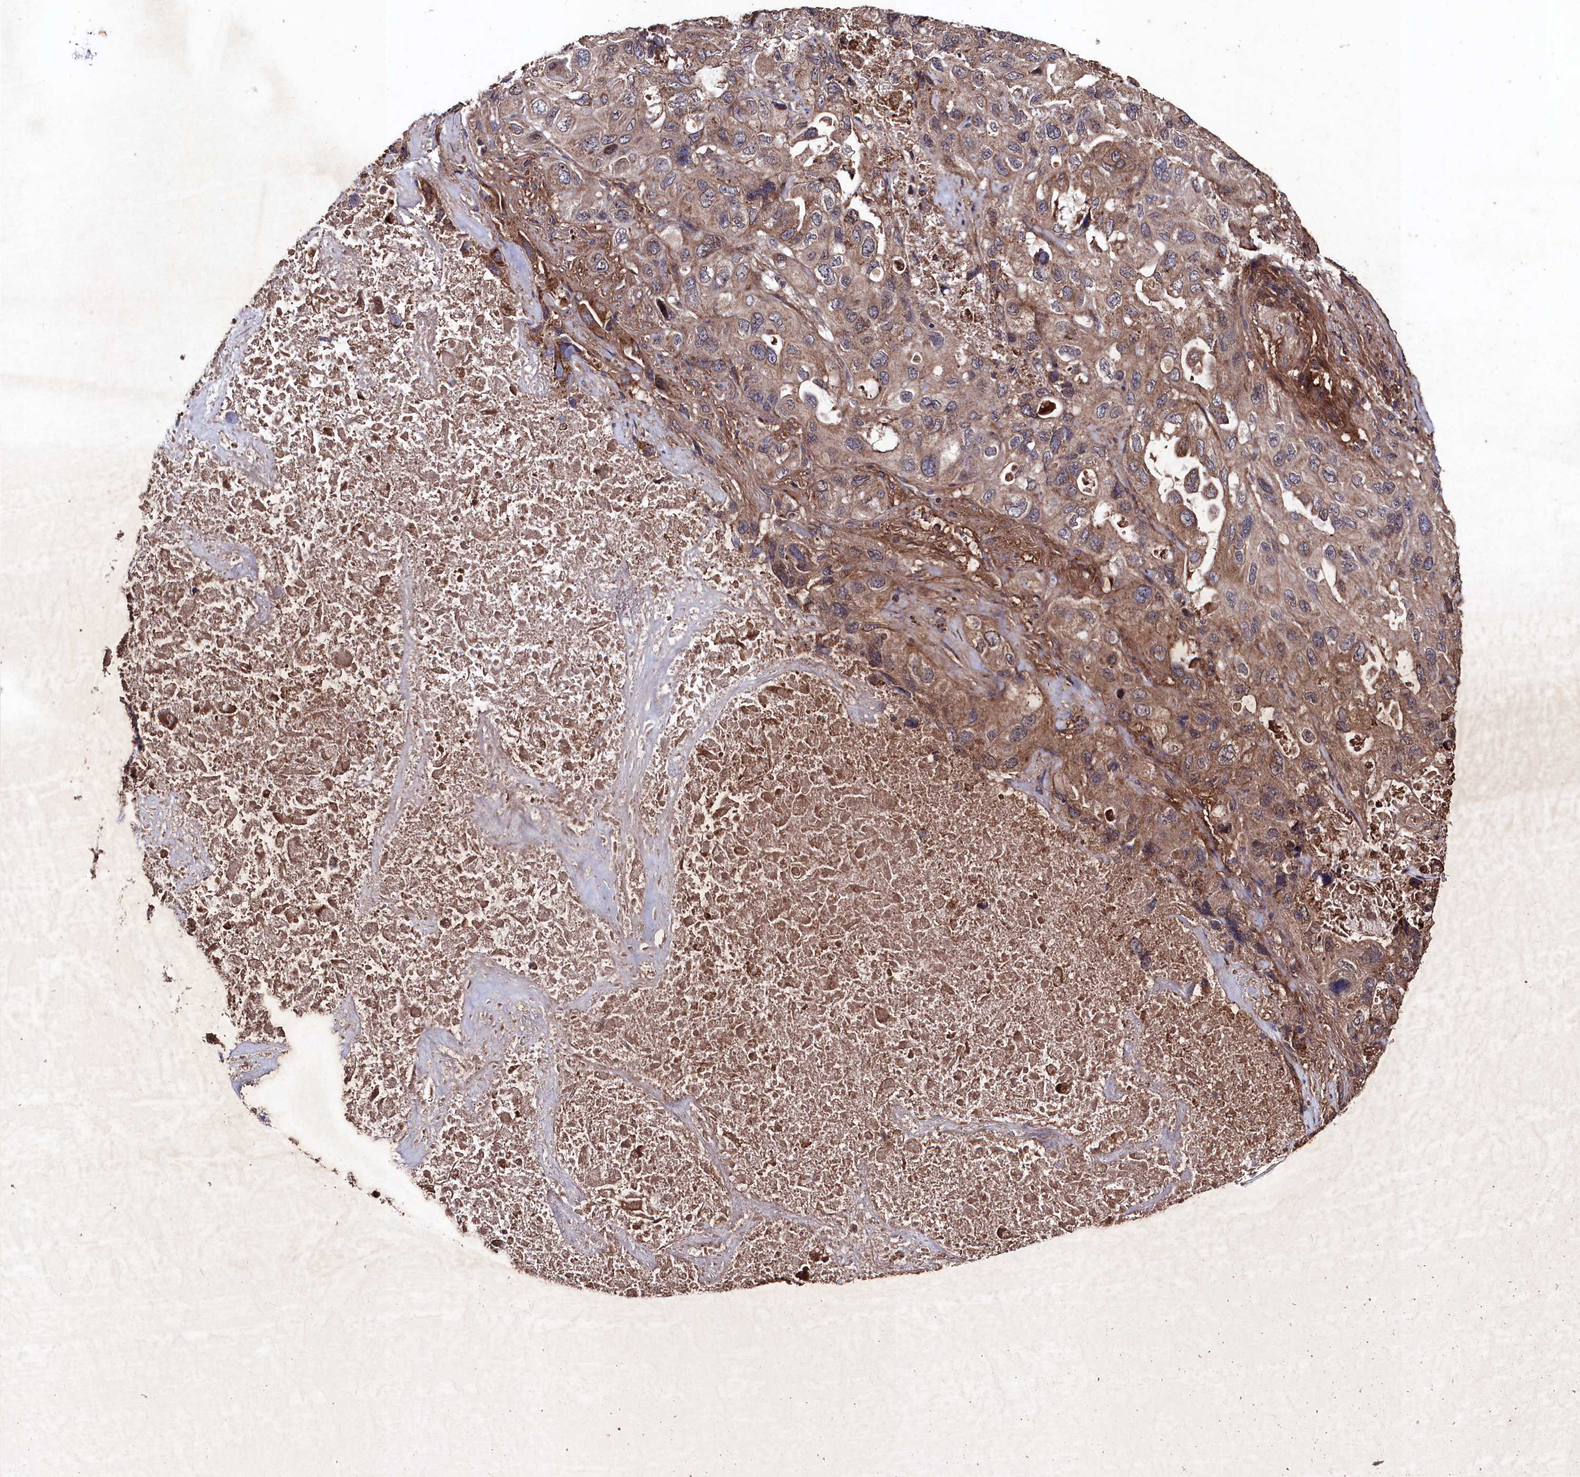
{"staining": {"intensity": "weak", "quantity": ">75%", "location": "cytoplasmic/membranous"}, "tissue": "lung cancer", "cell_type": "Tumor cells", "image_type": "cancer", "snomed": [{"axis": "morphology", "description": "Squamous cell carcinoma, NOS"}, {"axis": "topography", "description": "Lung"}], "caption": "The micrograph displays staining of lung cancer (squamous cell carcinoma), revealing weak cytoplasmic/membranous protein expression (brown color) within tumor cells. (IHC, brightfield microscopy, high magnification).", "gene": "MYO1H", "patient": {"sex": "female", "age": 73}}